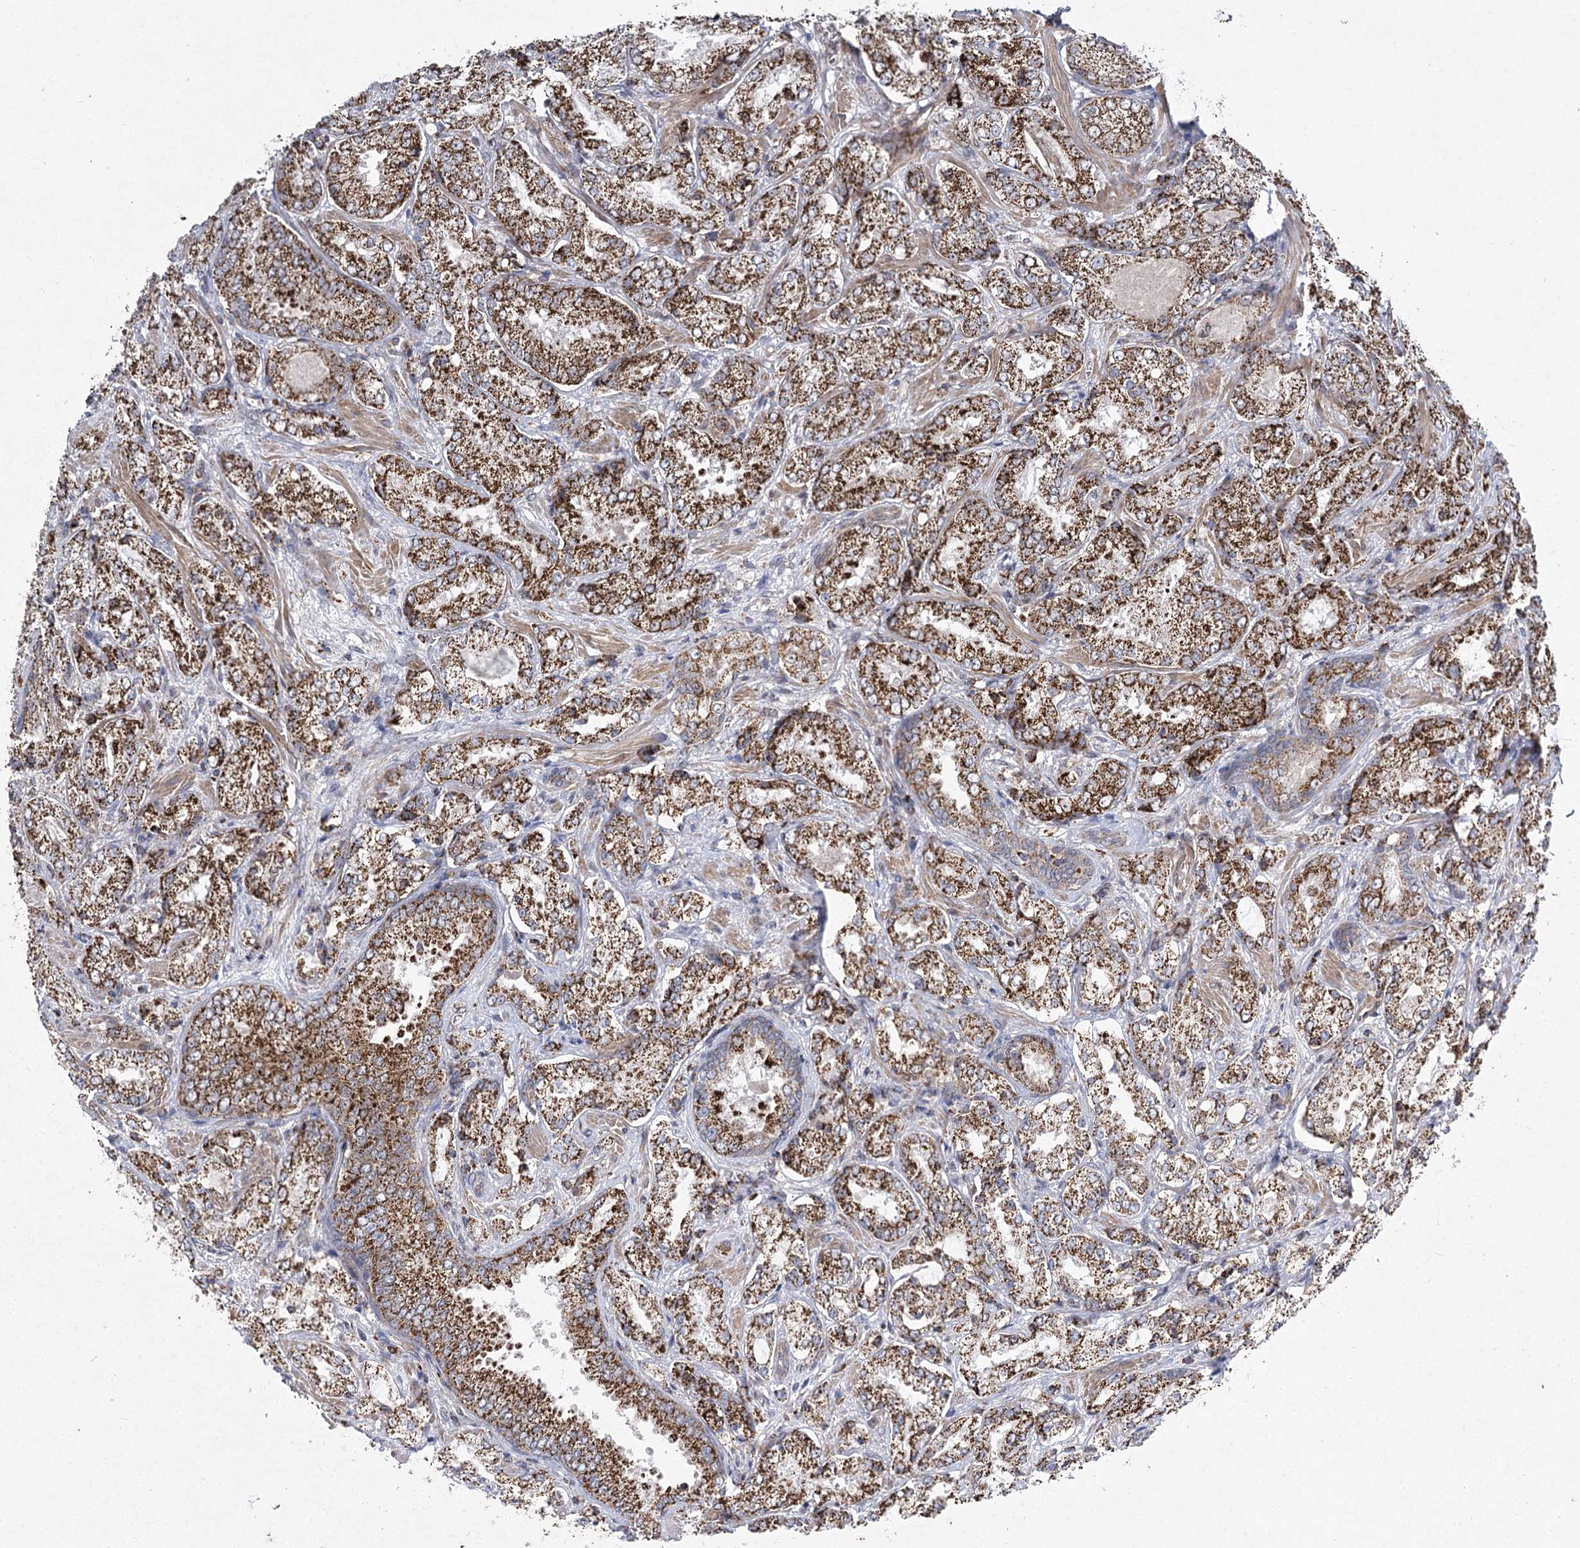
{"staining": {"intensity": "strong", "quantity": ">75%", "location": "cytoplasmic/membranous"}, "tissue": "prostate cancer", "cell_type": "Tumor cells", "image_type": "cancer", "snomed": [{"axis": "morphology", "description": "Adenocarcinoma, Low grade"}, {"axis": "topography", "description": "Prostate"}], "caption": "Prostate low-grade adenocarcinoma was stained to show a protein in brown. There is high levels of strong cytoplasmic/membranous positivity in about >75% of tumor cells. The staining is performed using DAB brown chromogen to label protein expression. The nuclei are counter-stained blue using hematoxylin.", "gene": "SLC4A1AP", "patient": {"sex": "male", "age": 74}}